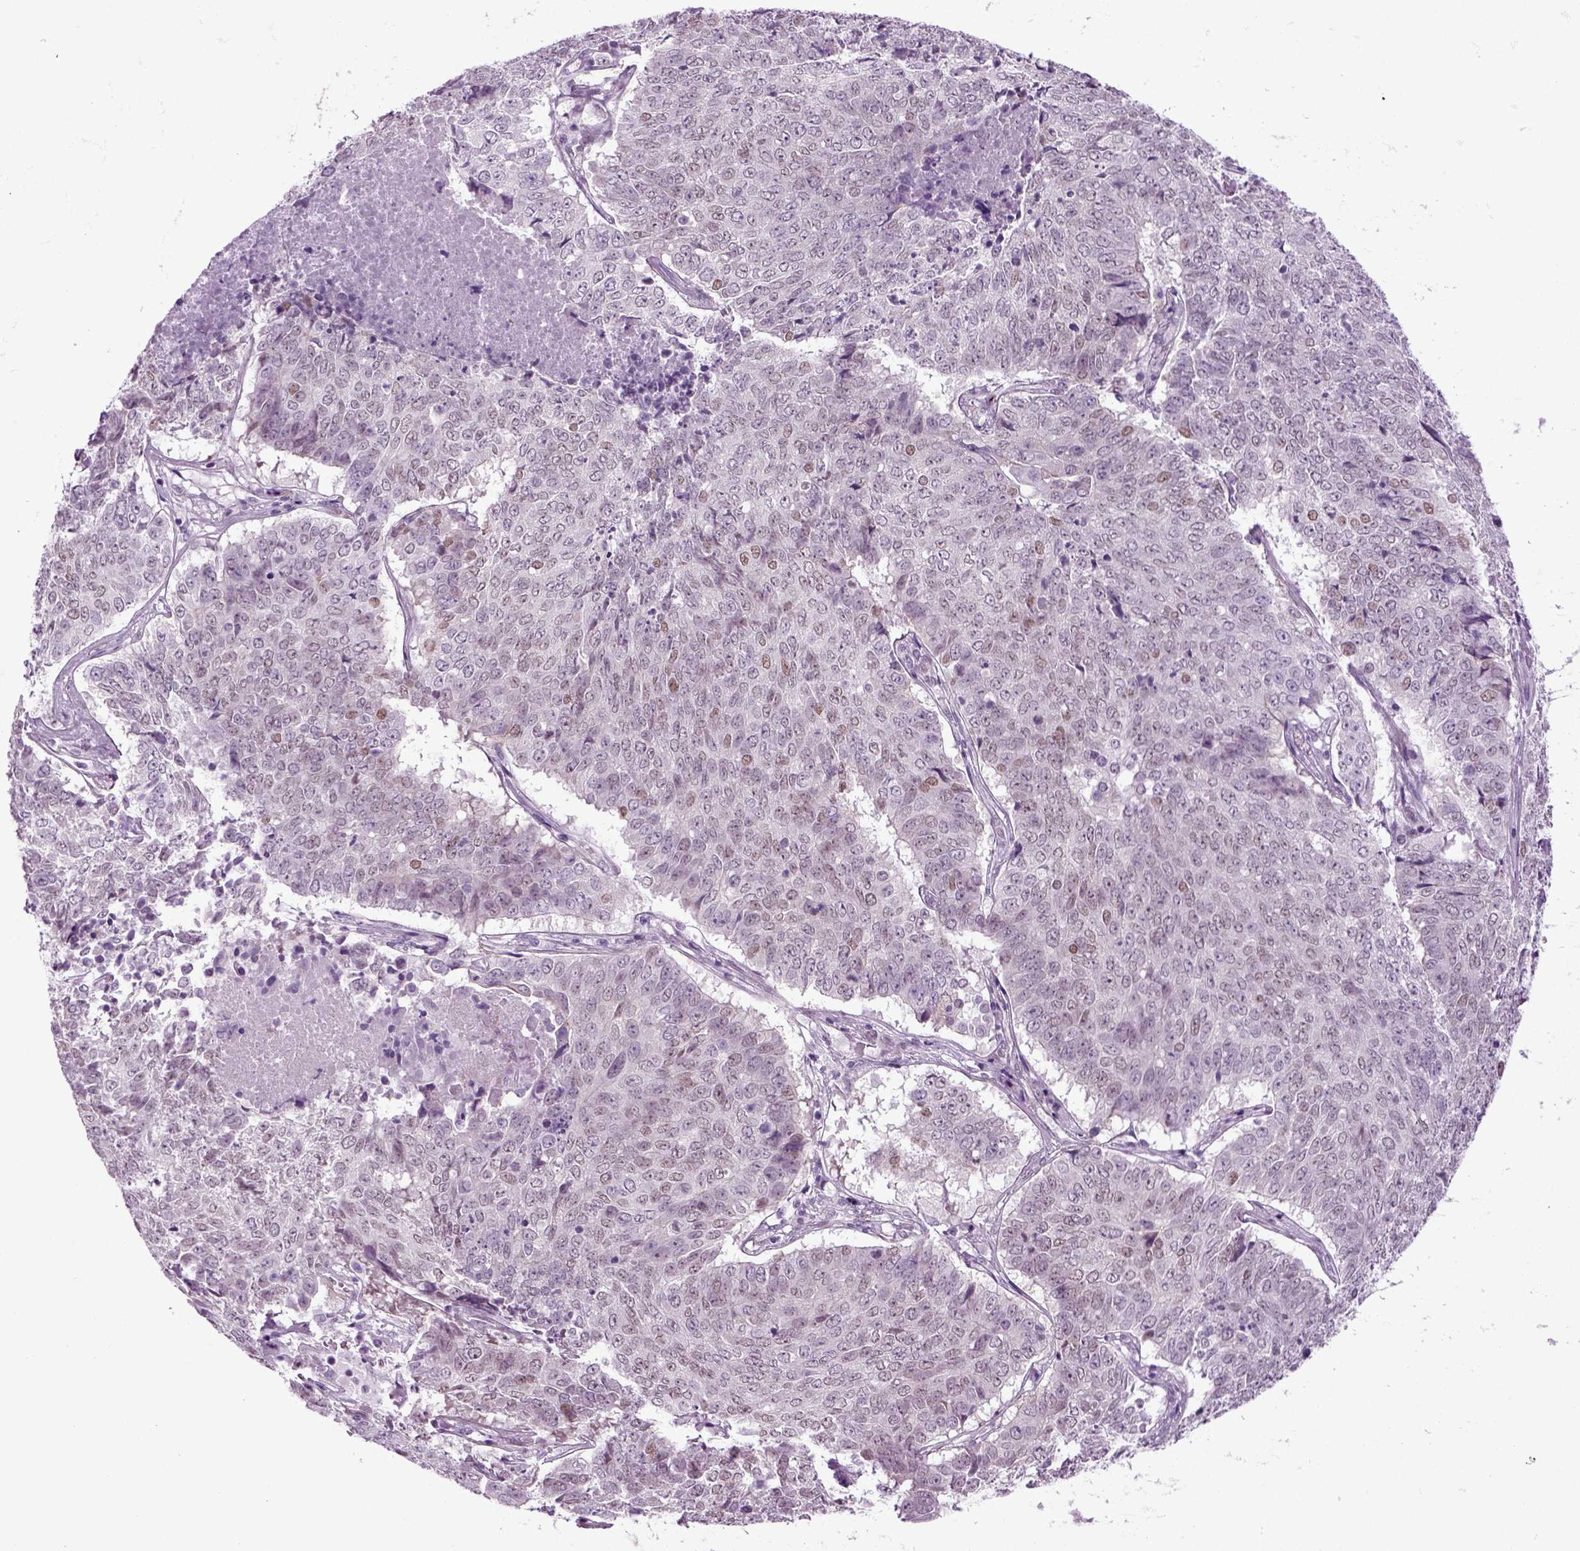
{"staining": {"intensity": "weak", "quantity": "<25%", "location": "nuclear"}, "tissue": "lung cancer", "cell_type": "Tumor cells", "image_type": "cancer", "snomed": [{"axis": "morphology", "description": "Squamous cell carcinoma, NOS"}, {"axis": "topography", "description": "Lung"}], "caption": "The image reveals no staining of tumor cells in lung cancer (squamous cell carcinoma).", "gene": "RFX3", "patient": {"sex": "male", "age": 64}}